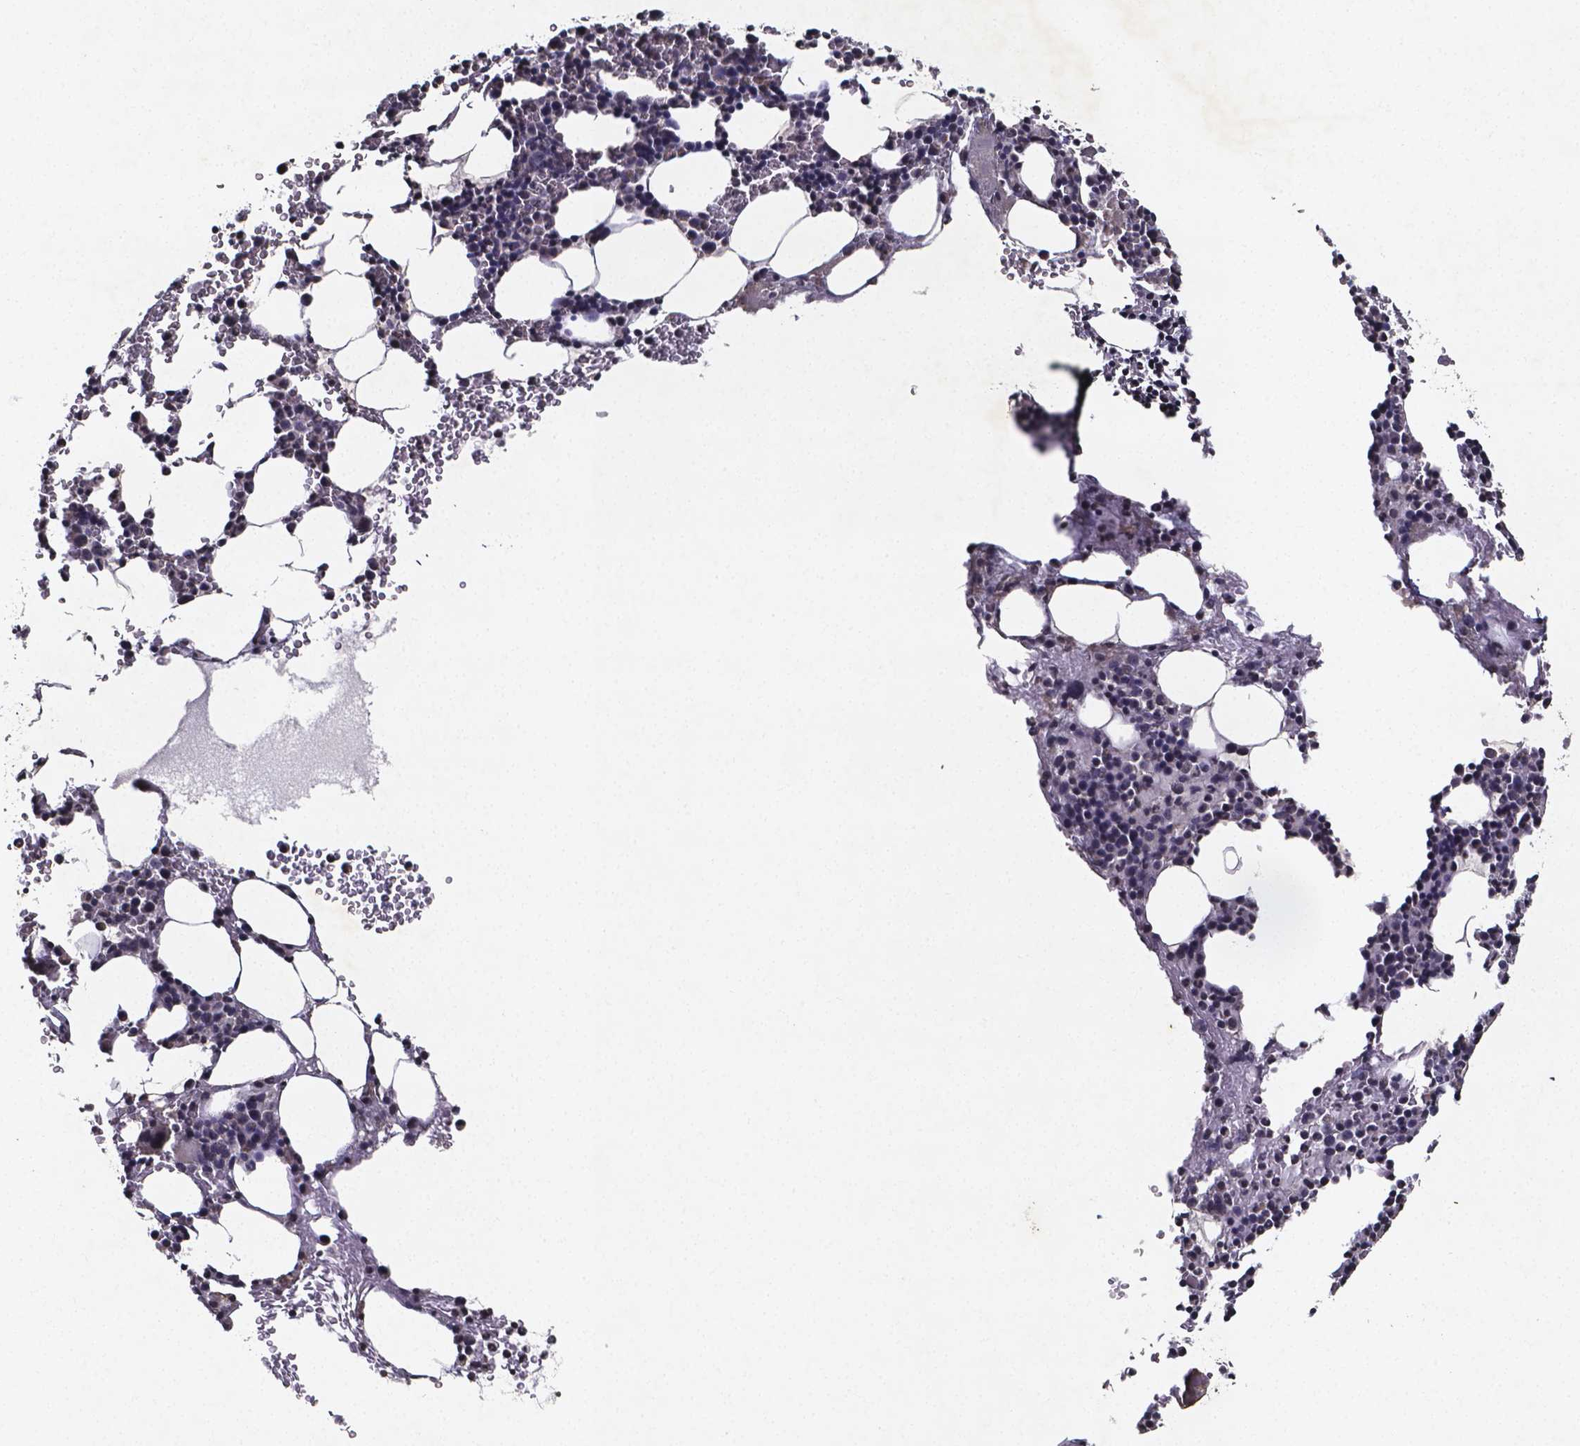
{"staining": {"intensity": "negative", "quantity": "none", "location": "none"}, "tissue": "bone marrow", "cell_type": "Hematopoietic cells", "image_type": "normal", "snomed": [{"axis": "morphology", "description": "Normal tissue, NOS"}, {"axis": "topography", "description": "Bone marrow"}], "caption": "Benign bone marrow was stained to show a protein in brown. There is no significant positivity in hematopoietic cells.", "gene": "TP73", "patient": {"sex": "male", "age": 82}}